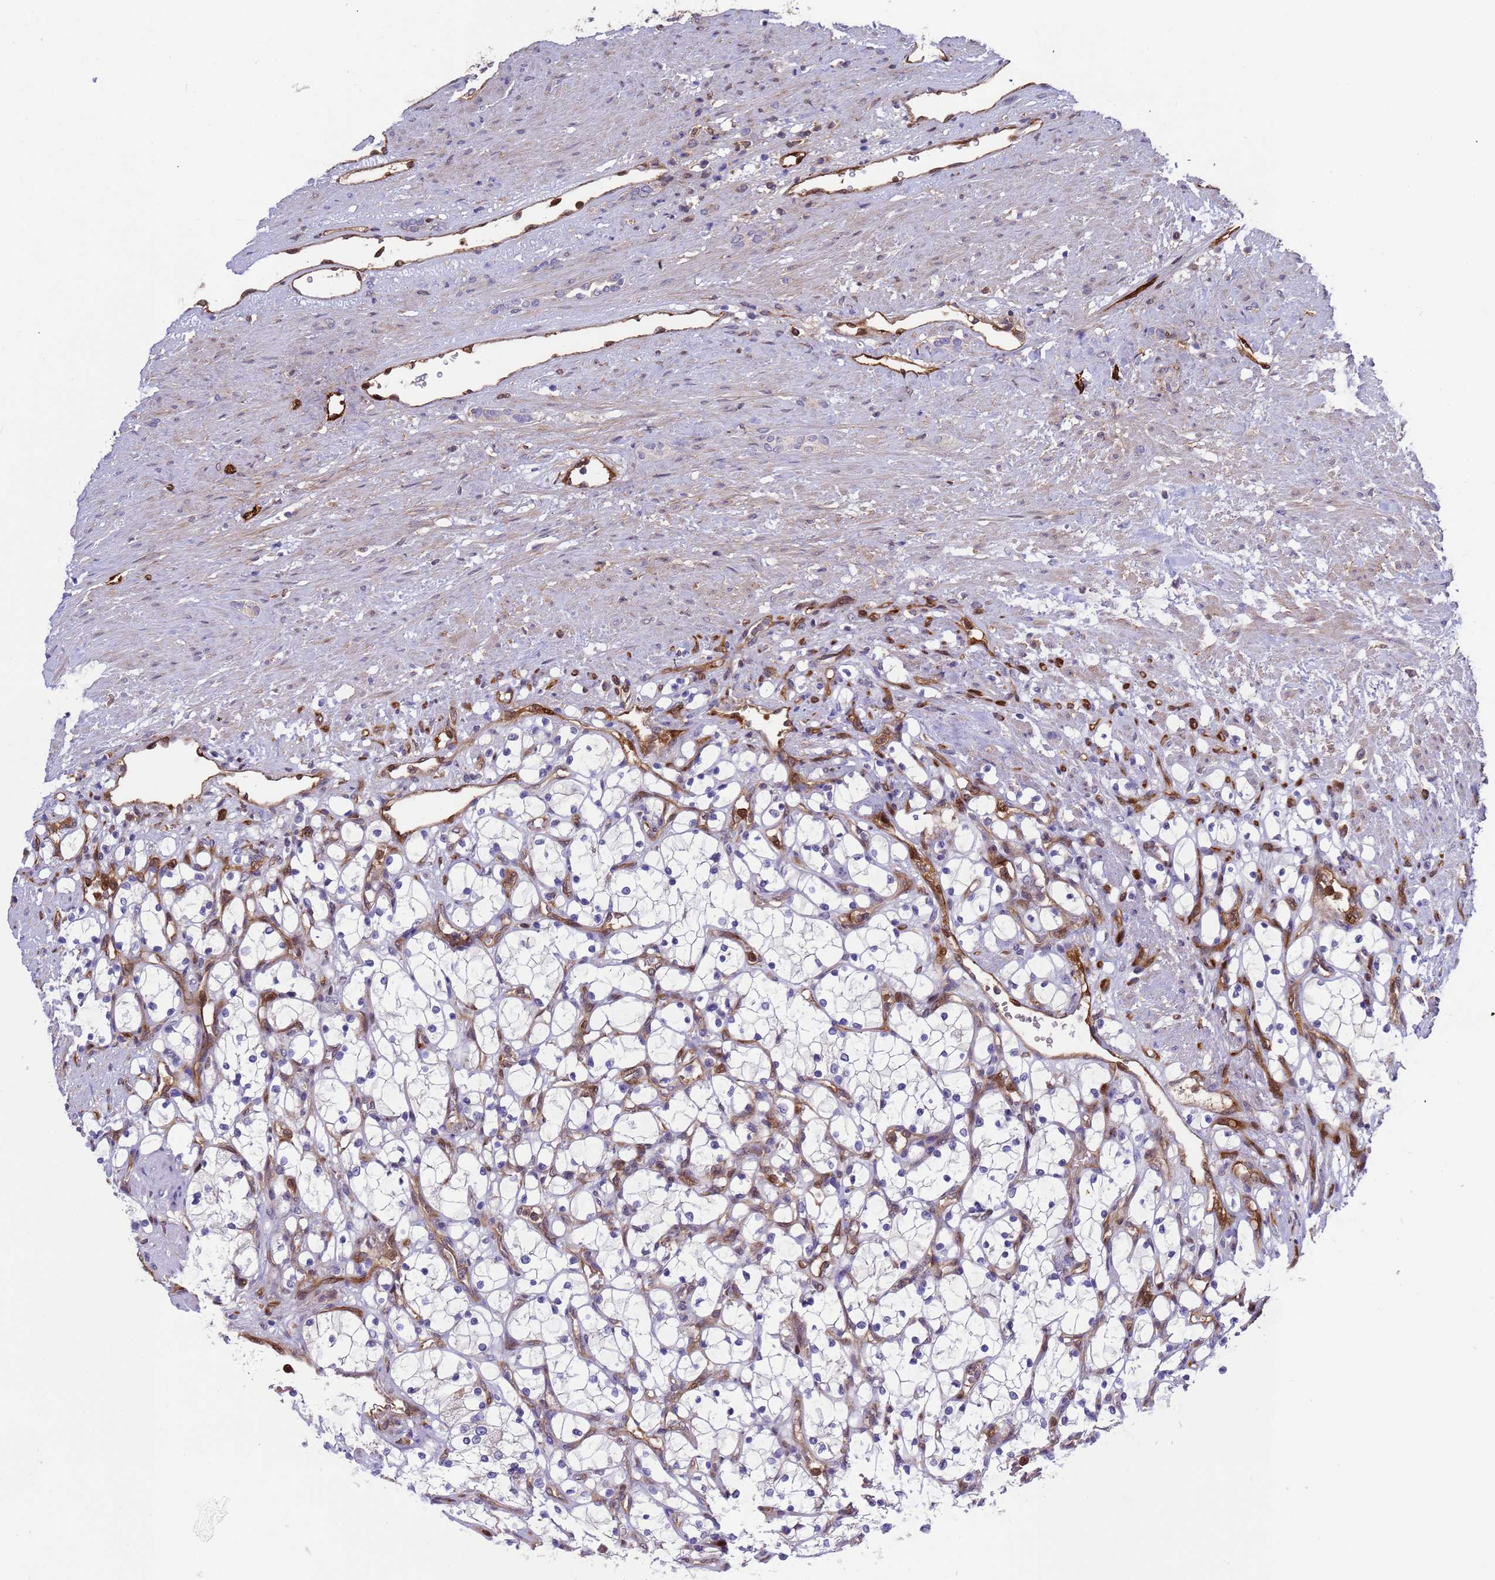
{"staining": {"intensity": "negative", "quantity": "none", "location": "none"}, "tissue": "renal cancer", "cell_type": "Tumor cells", "image_type": "cancer", "snomed": [{"axis": "morphology", "description": "Adenocarcinoma, NOS"}, {"axis": "topography", "description": "Kidney"}], "caption": "DAB (3,3'-diaminobenzidine) immunohistochemical staining of renal adenocarcinoma reveals no significant positivity in tumor cells. Nuclei are stained in blue.", "gene": "FOXRED1", "patient": {"sex": "female", "age": 69}}